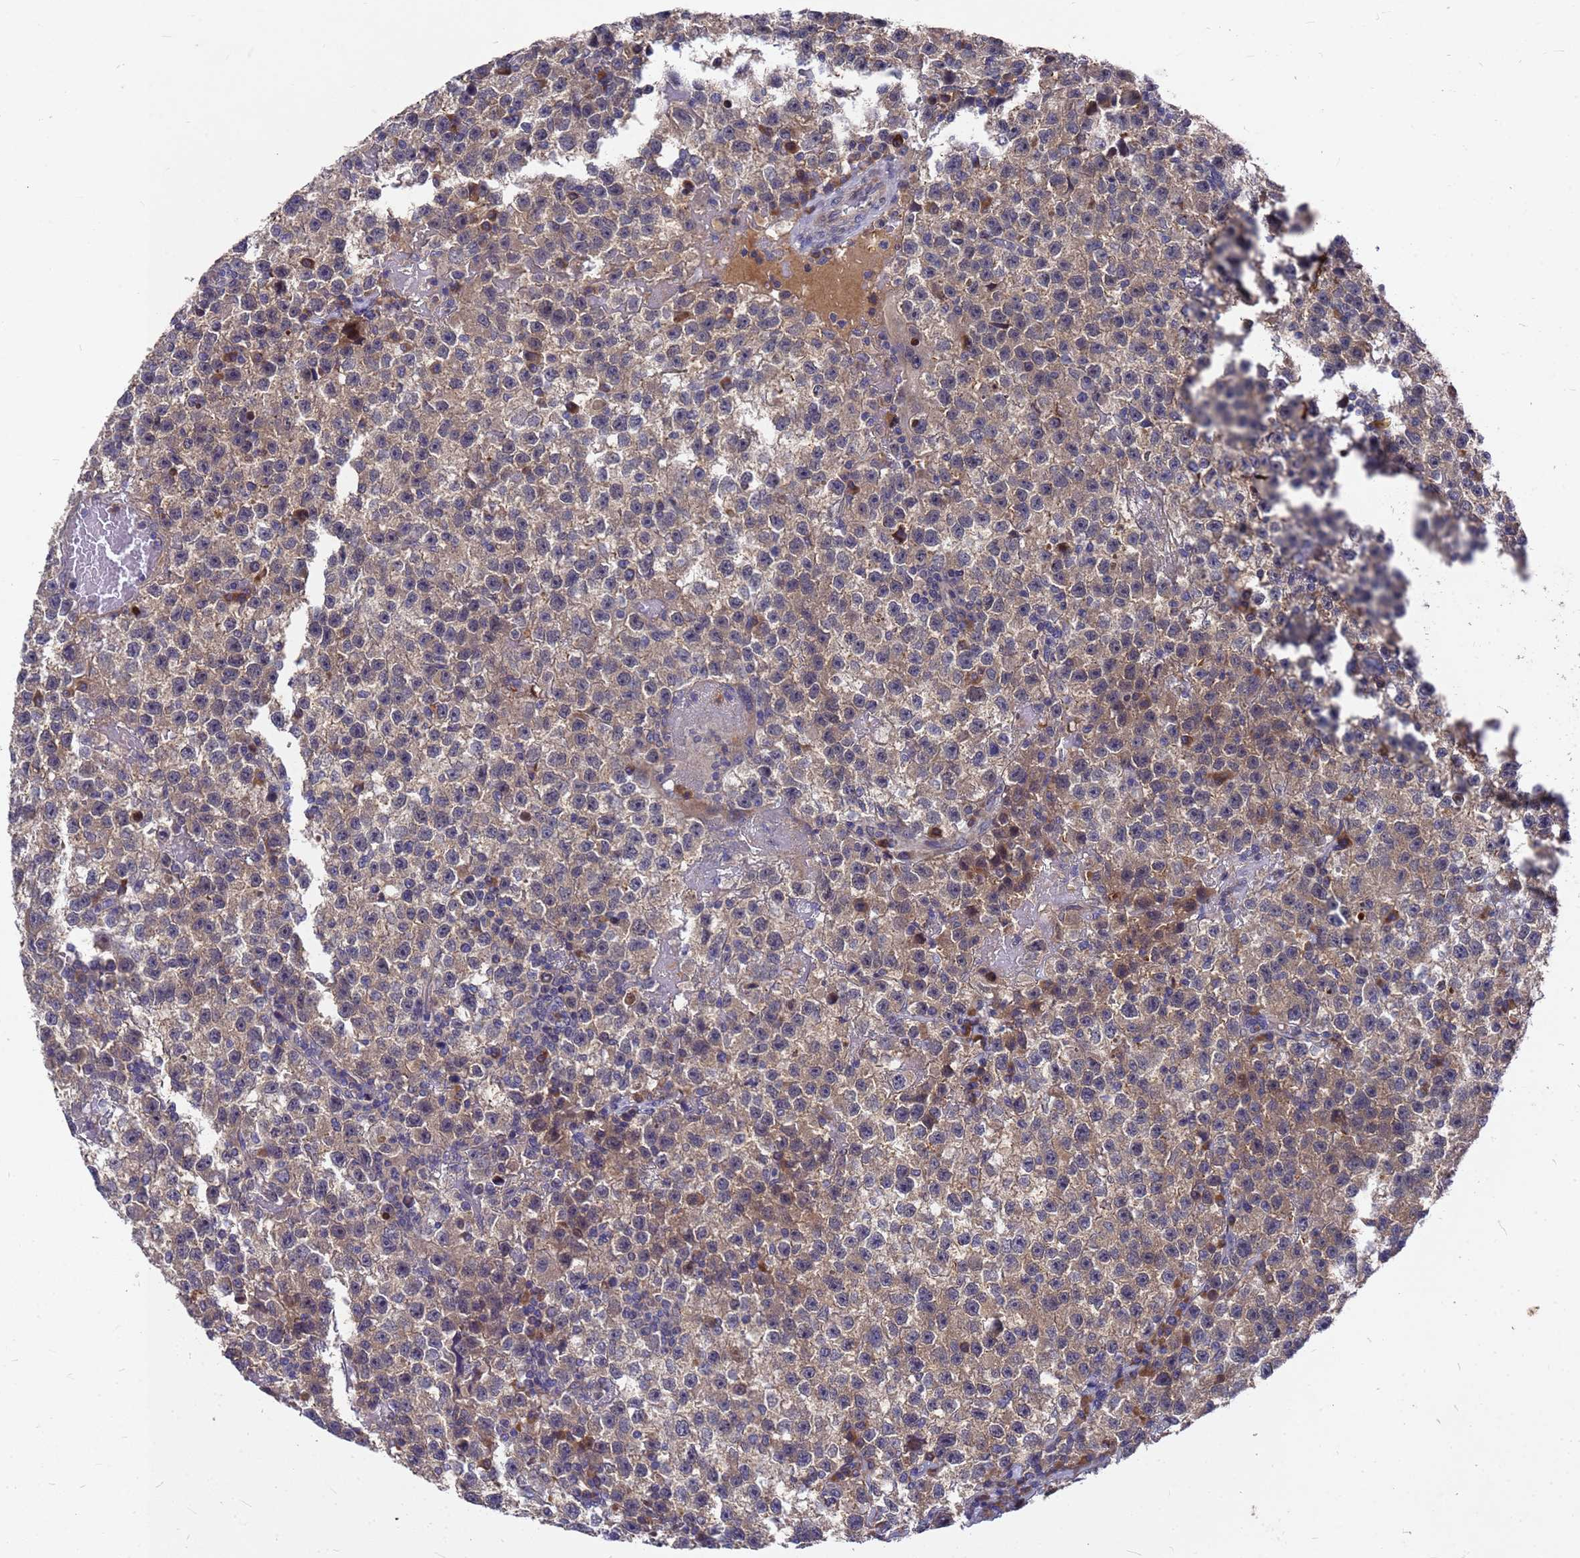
{"staining": {"intensity": "weak", "quantity": "25%-75%", "location": "cytoplasmic/membranous"}, "tissue": "testis cancer", "cell_type": "Tumor cells", "image_type": "cancer", "snomed": [{"axis": "morphology", "description": "Seminoma, NOS"}, {"axis": "topography", "description": "Testis"}], "caption": "Testis seminoma was stained to show a protein in brown. There is low levels of weak cytoplasmic/membranous staining in about 25%-75% of tumor cells. The staining was performed using DAB to visualize the protein expression in brown, while the nuclei were stained in blue with hematoxylin (Magnification: 20x).", "gene": "ZNF717", "patient": {"sex": "male", "age": 22}}